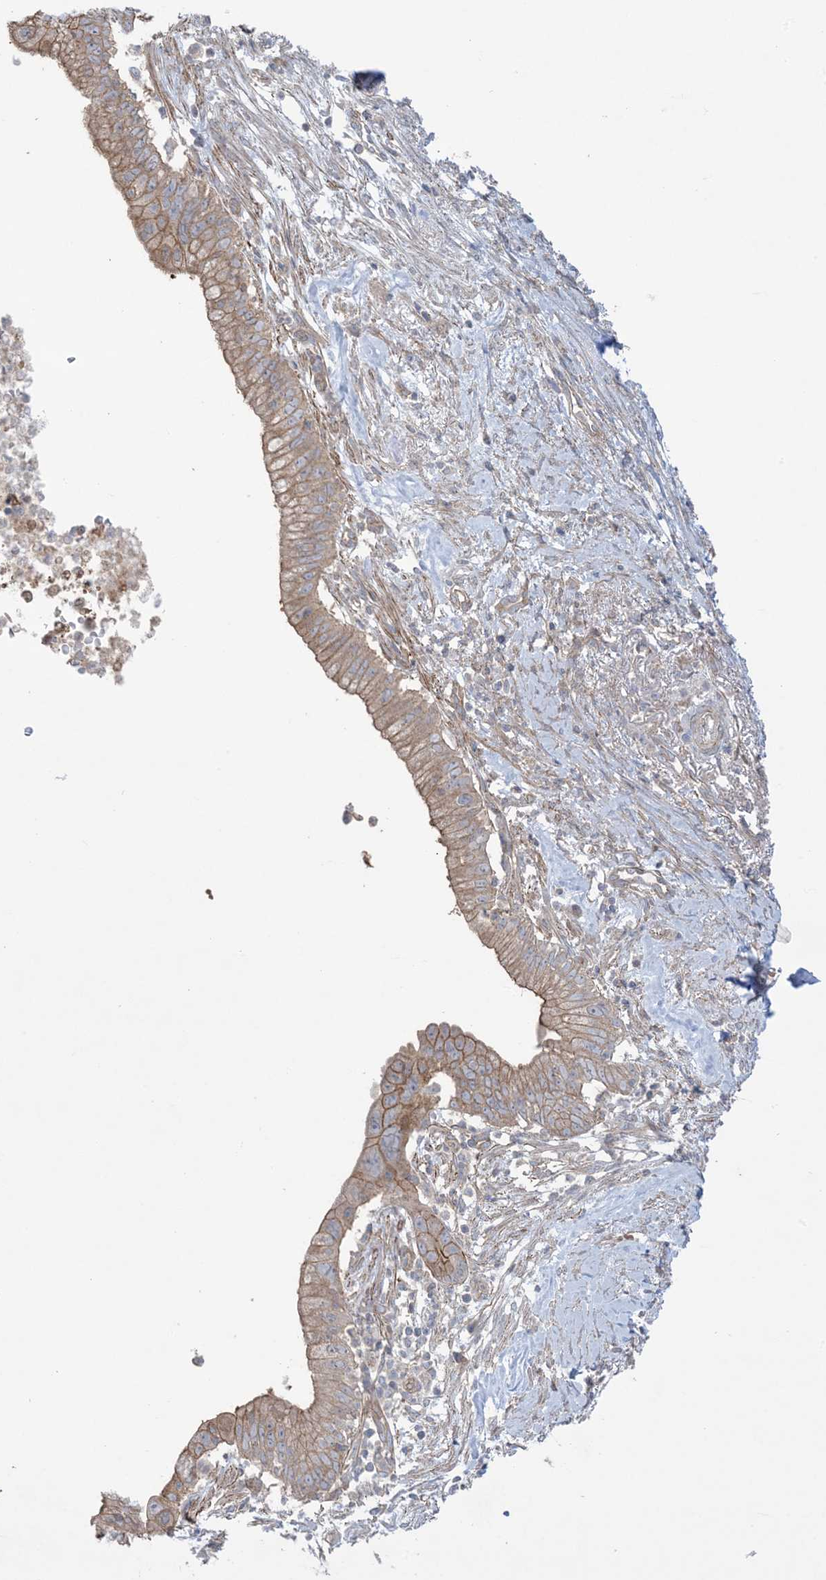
{"staining": {"intensity": "moderate", "quantity": ">75%", "location": "cytoplasmic/membranous"}, "tissue": "pancreatic cancer", "cell_type": "Tumor cells", "image_type": "cancer", "snomed": [{"axis": "morphology", "description": "Adenocarcinoma, NOS"}, {"axis": "topography", "description": "Pancreas"}], "caption": "Immunohistochemical staining of human pancreatic cancer displays medium levels of moderate cytoplasmic/membranous staining in approximately >75% of tumor cells. Using DAB (brown) and hematoxylin (blue) stains, captured at high magnification using brightfield microscopy.", "gene": "CCNY", "patient": {"sex": "male", "age": 68}}